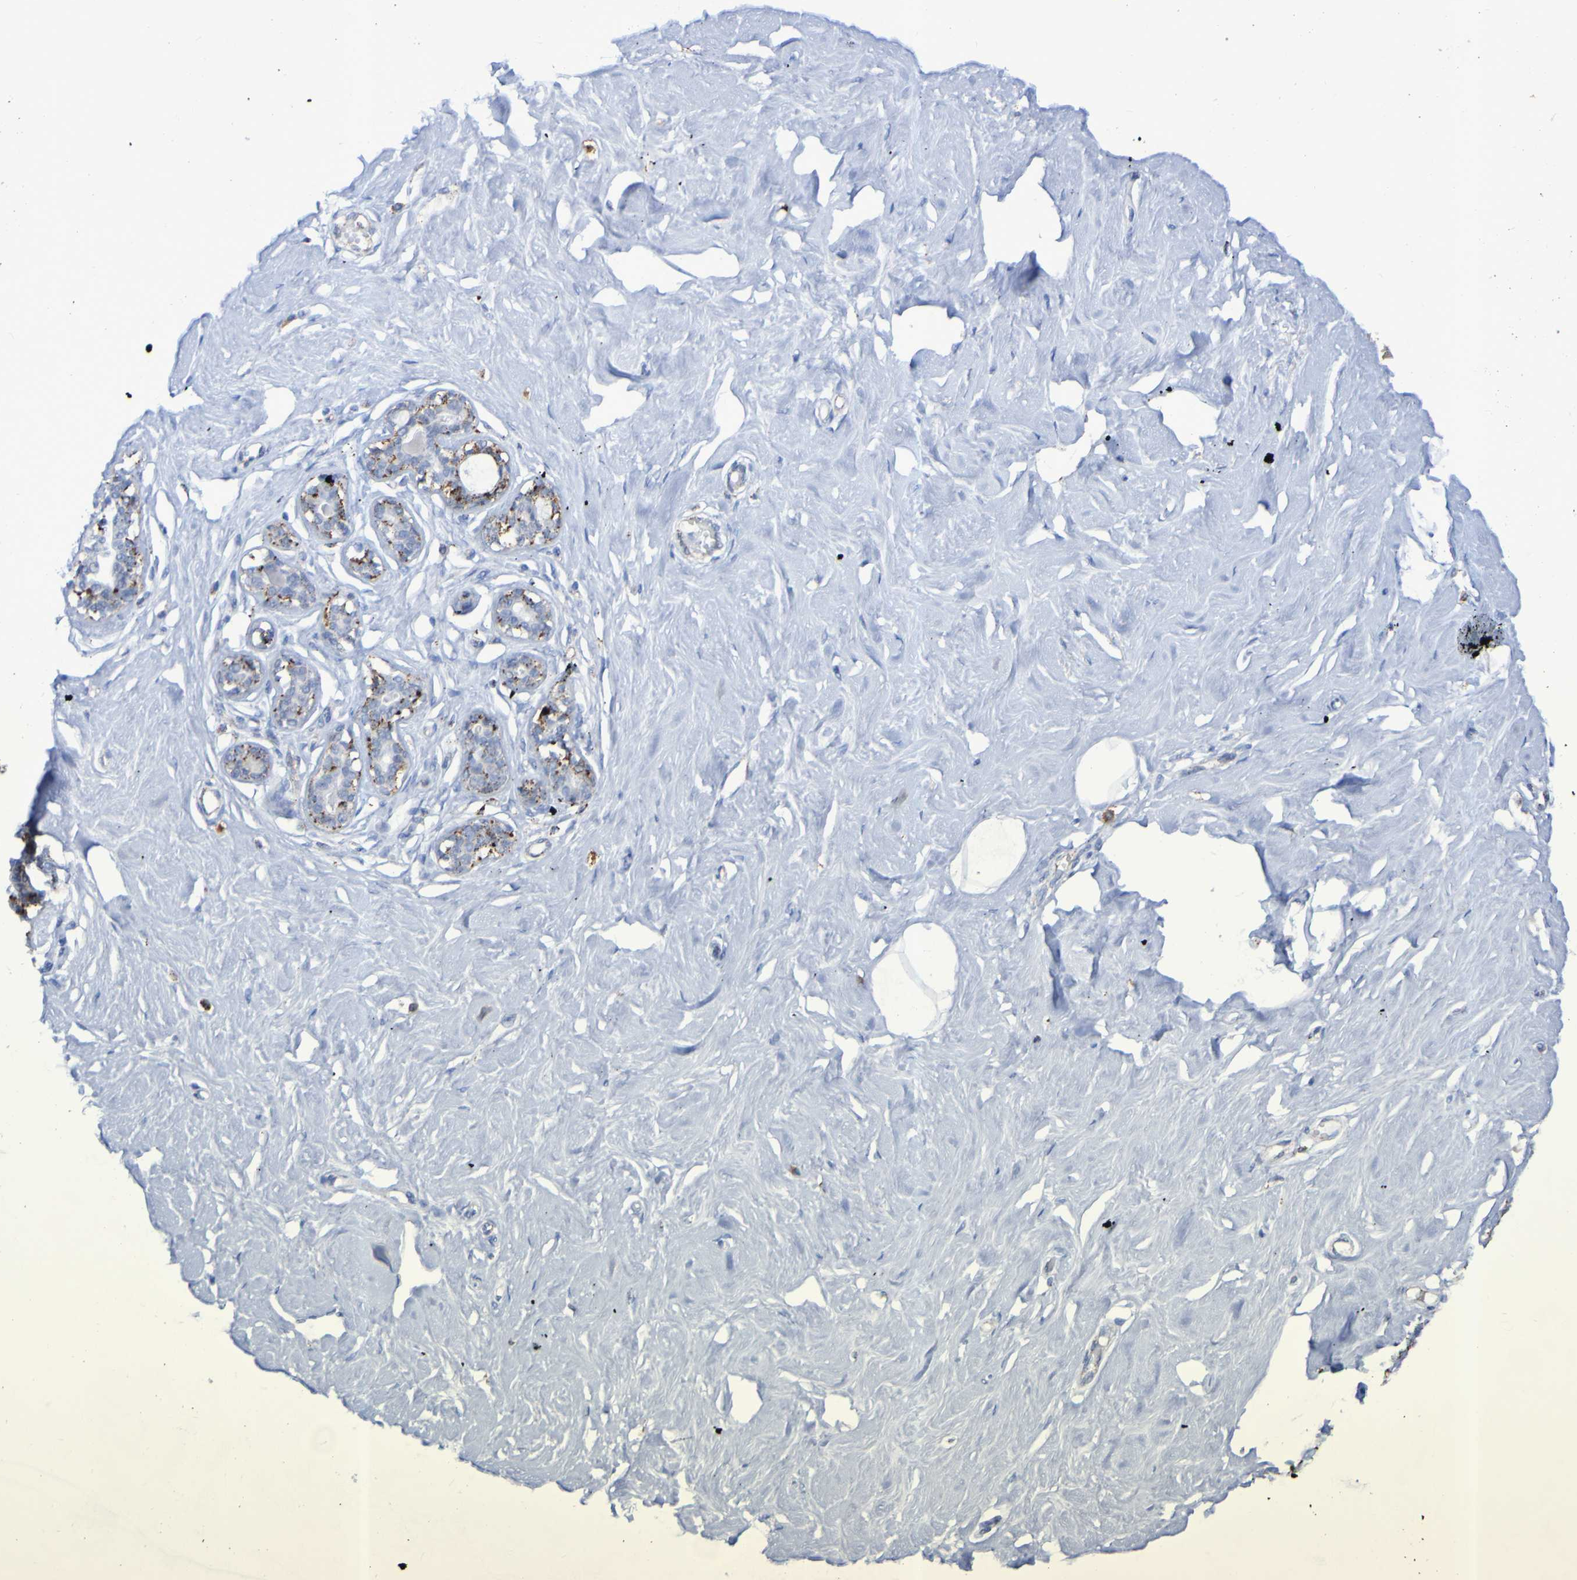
{"staining": {"intensity": "negative", "quantity": "none", "location": "none"}, "tissue": "breast", "cell_type": "Adipocytes", "image_type": "normal", "snomed": [{"axis": "morphology", "description": "Normal tissue, NOS"}, {"axis": "topography", "description": "Breast"}], "caption": "Adipocytes show no significant positivity in normal breast.", "gene": "TPH1", "patient": {"sex": "female", "age": 23}}